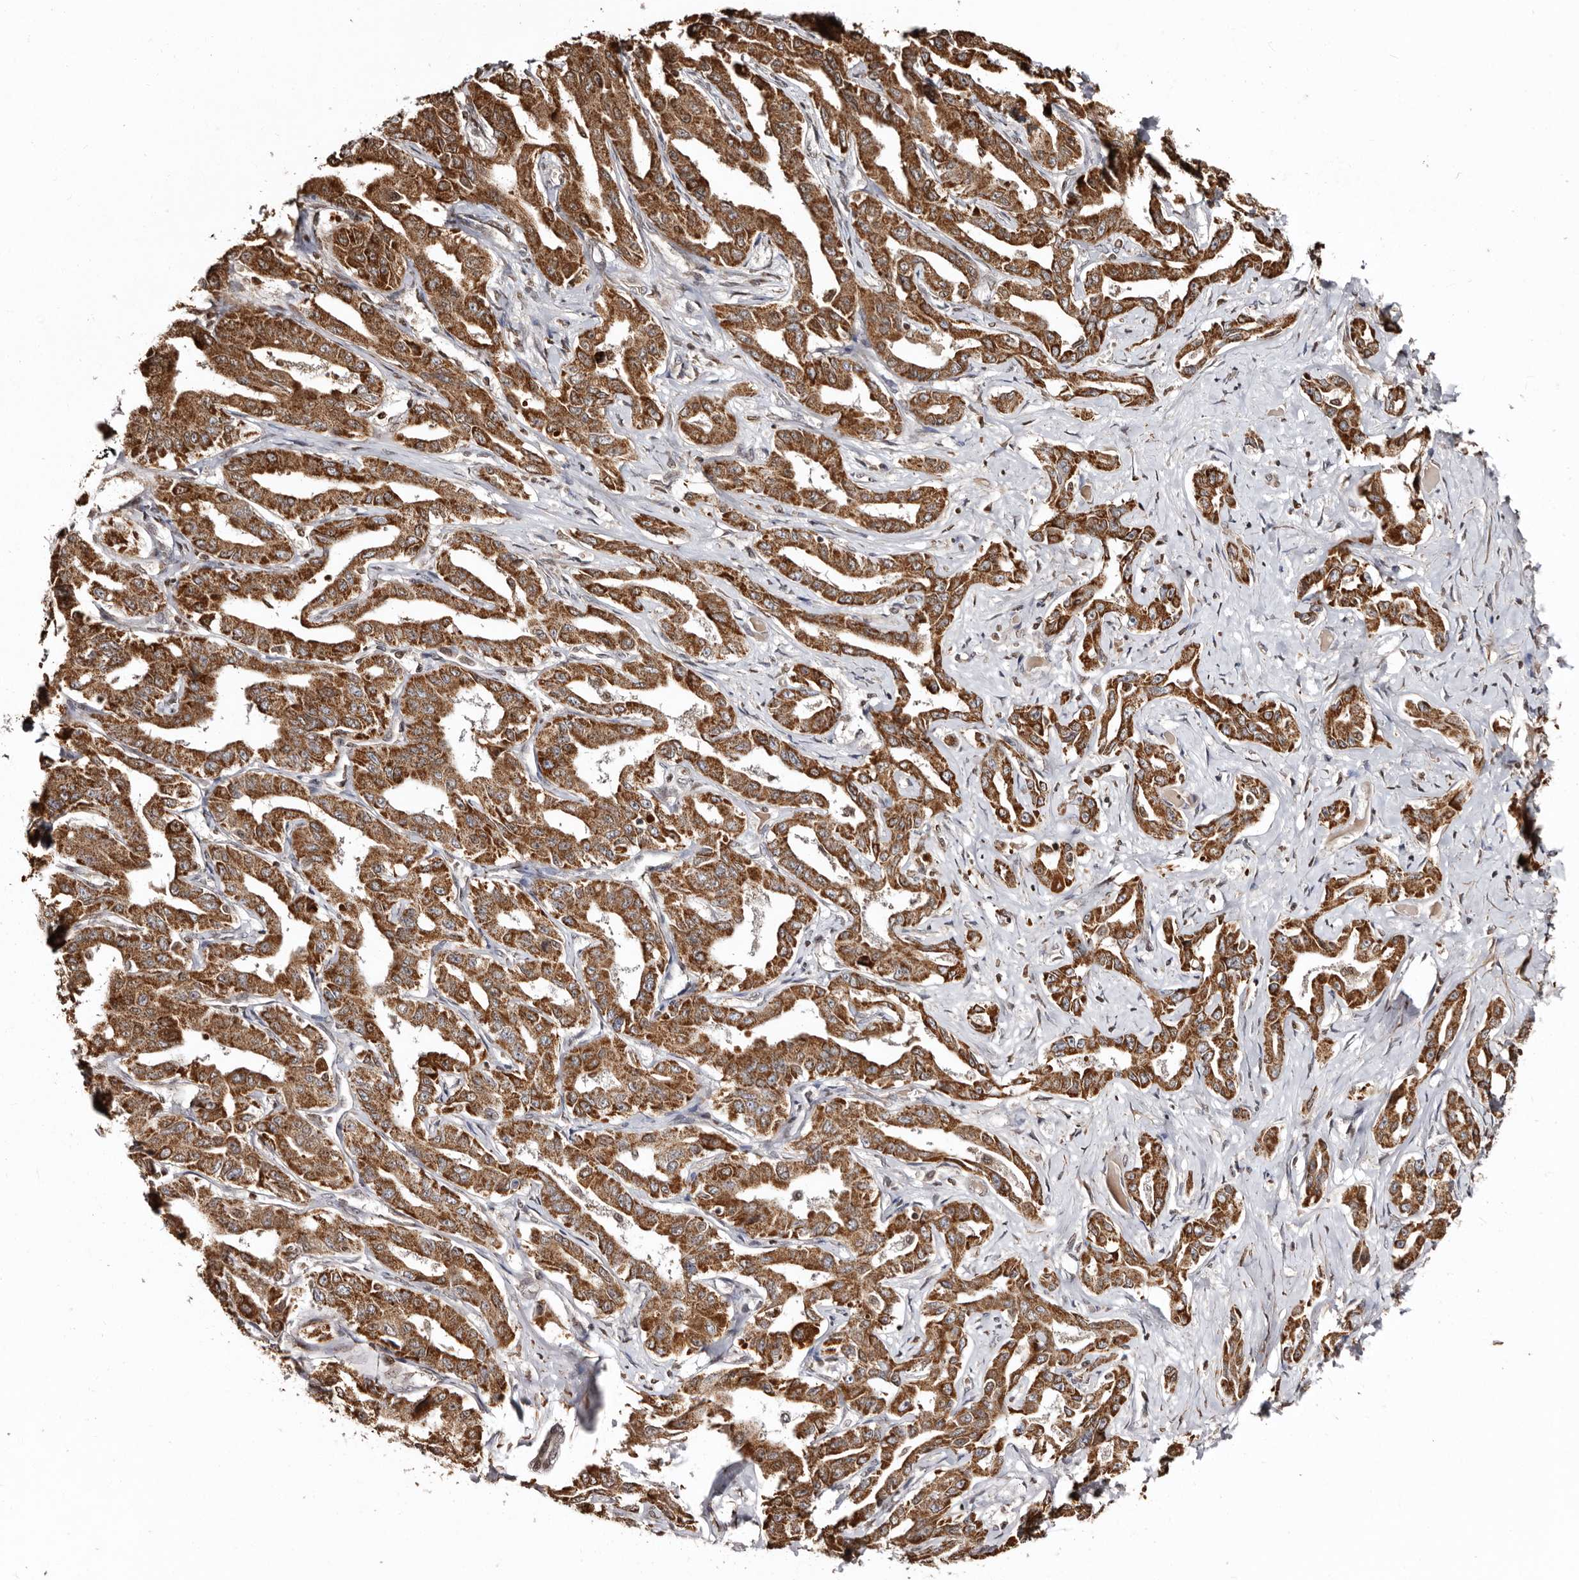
{"staining": {"intensity": "strong", "quantity": ">75%", "location": "cytoplasmic/membranous"}, "tissue": "liver cancer", "cell_type": "Tumor cells", "image_type": "cancer", "snomed": [{"axis": "morphology", "description": "Cholangiocarcinoma"}, {"axis": "topography", "description": "Liver"}], "caption": "Liver cancer stained with a brown dye shows strong cytoplasmic/membranous positive positivity in about >75% of tumor cells.", "gene": "CCDC190", "patient": {"sex": "male", "age": 59}}